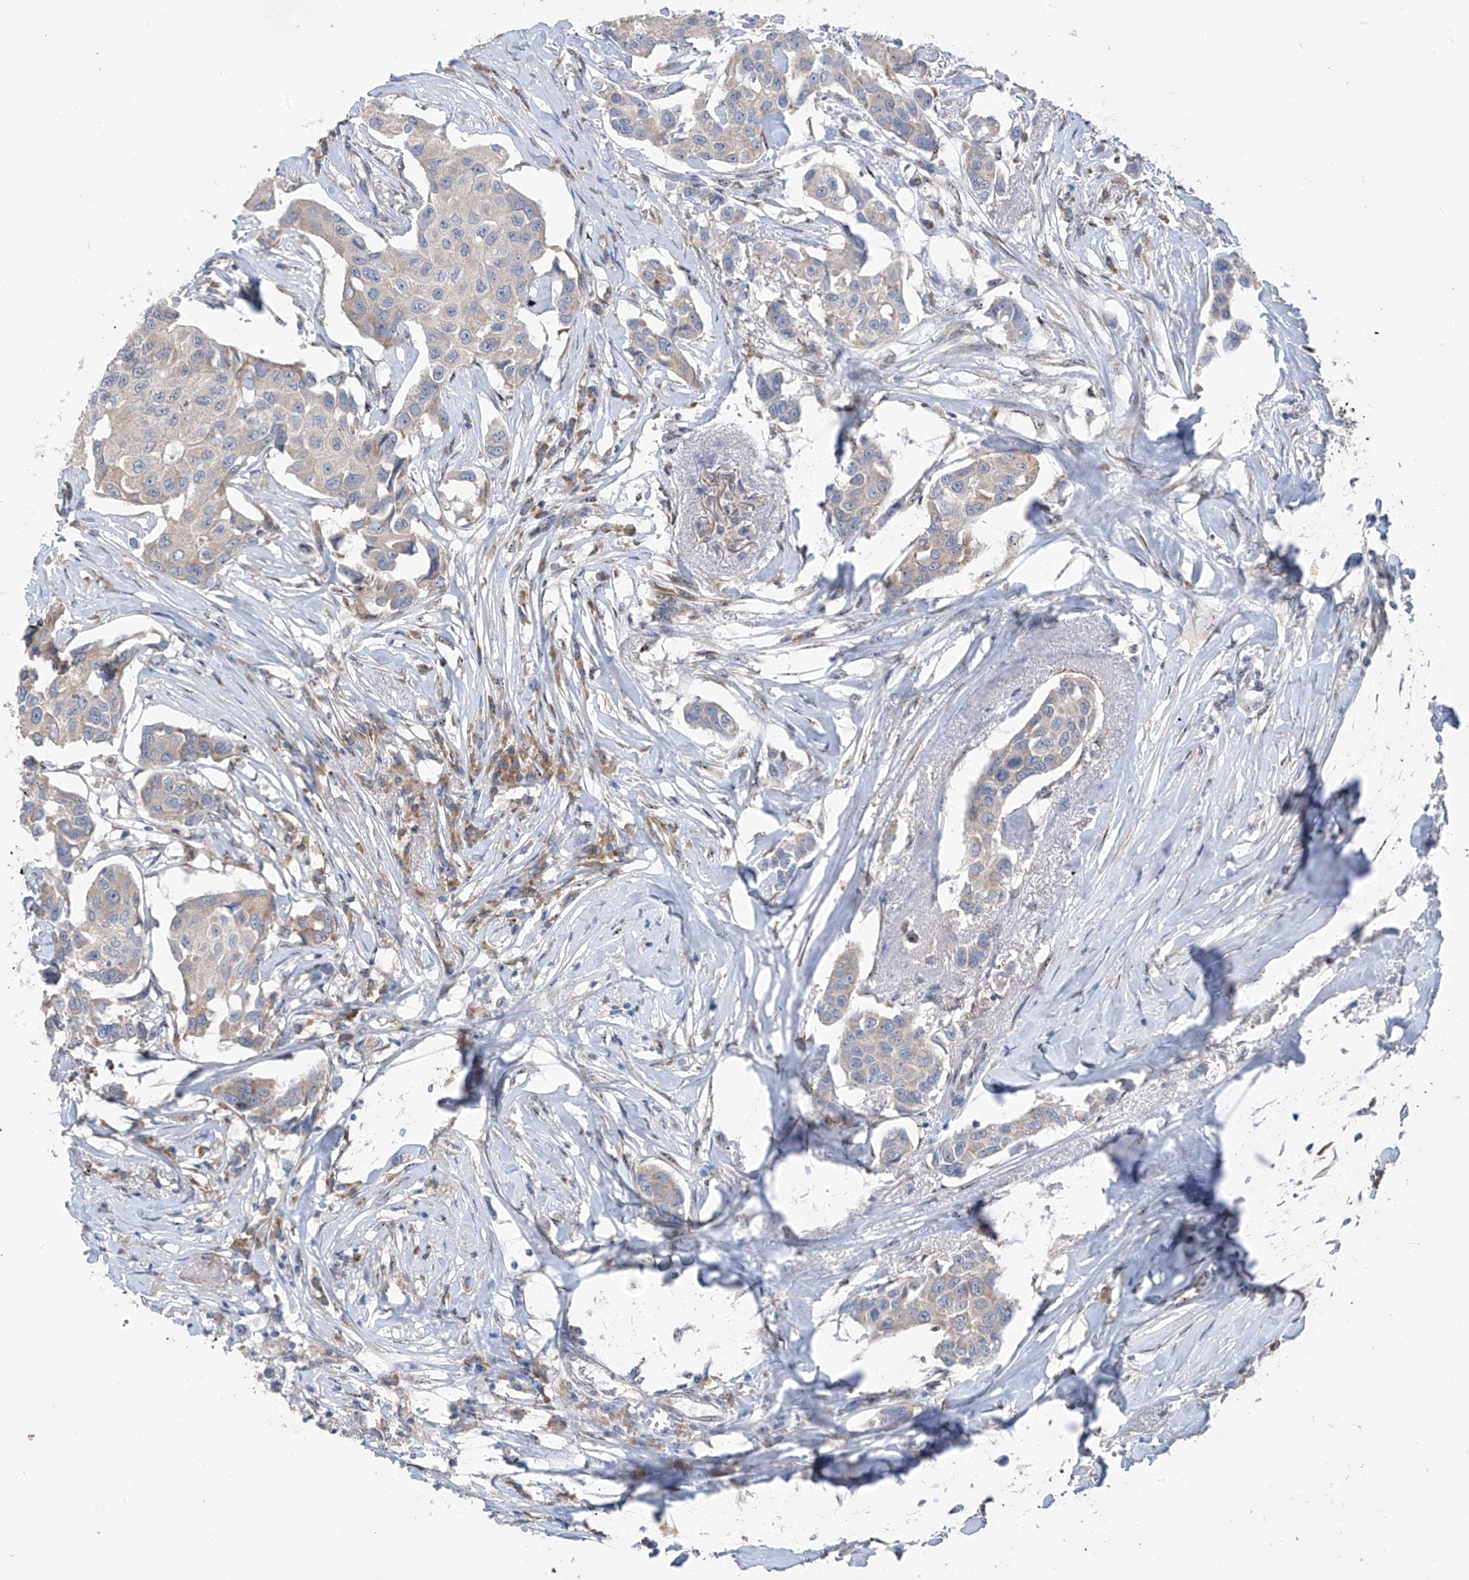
{"staining": {"intensity": "weak", "quantity": "<25%", "location": "cytoplasmic/membranous"}, "tissue": "breast cancer", "cell_type": "Tumor cells", "image_type": "cancer", "snomed": [{"axis": "morphology", "description": "Duct carcinoma"}, {"axis": "topography", "description": "Breast"}], "caption": "Breast intraductal carcinoma was stained to show a protein in brown. There is no significant staining in tumor cells. (Immunohistochemistry (ihc), brightfield microscopy, high magnification).", "gene": "RPL4", "patient": {"sex": "female", "age": 80}}